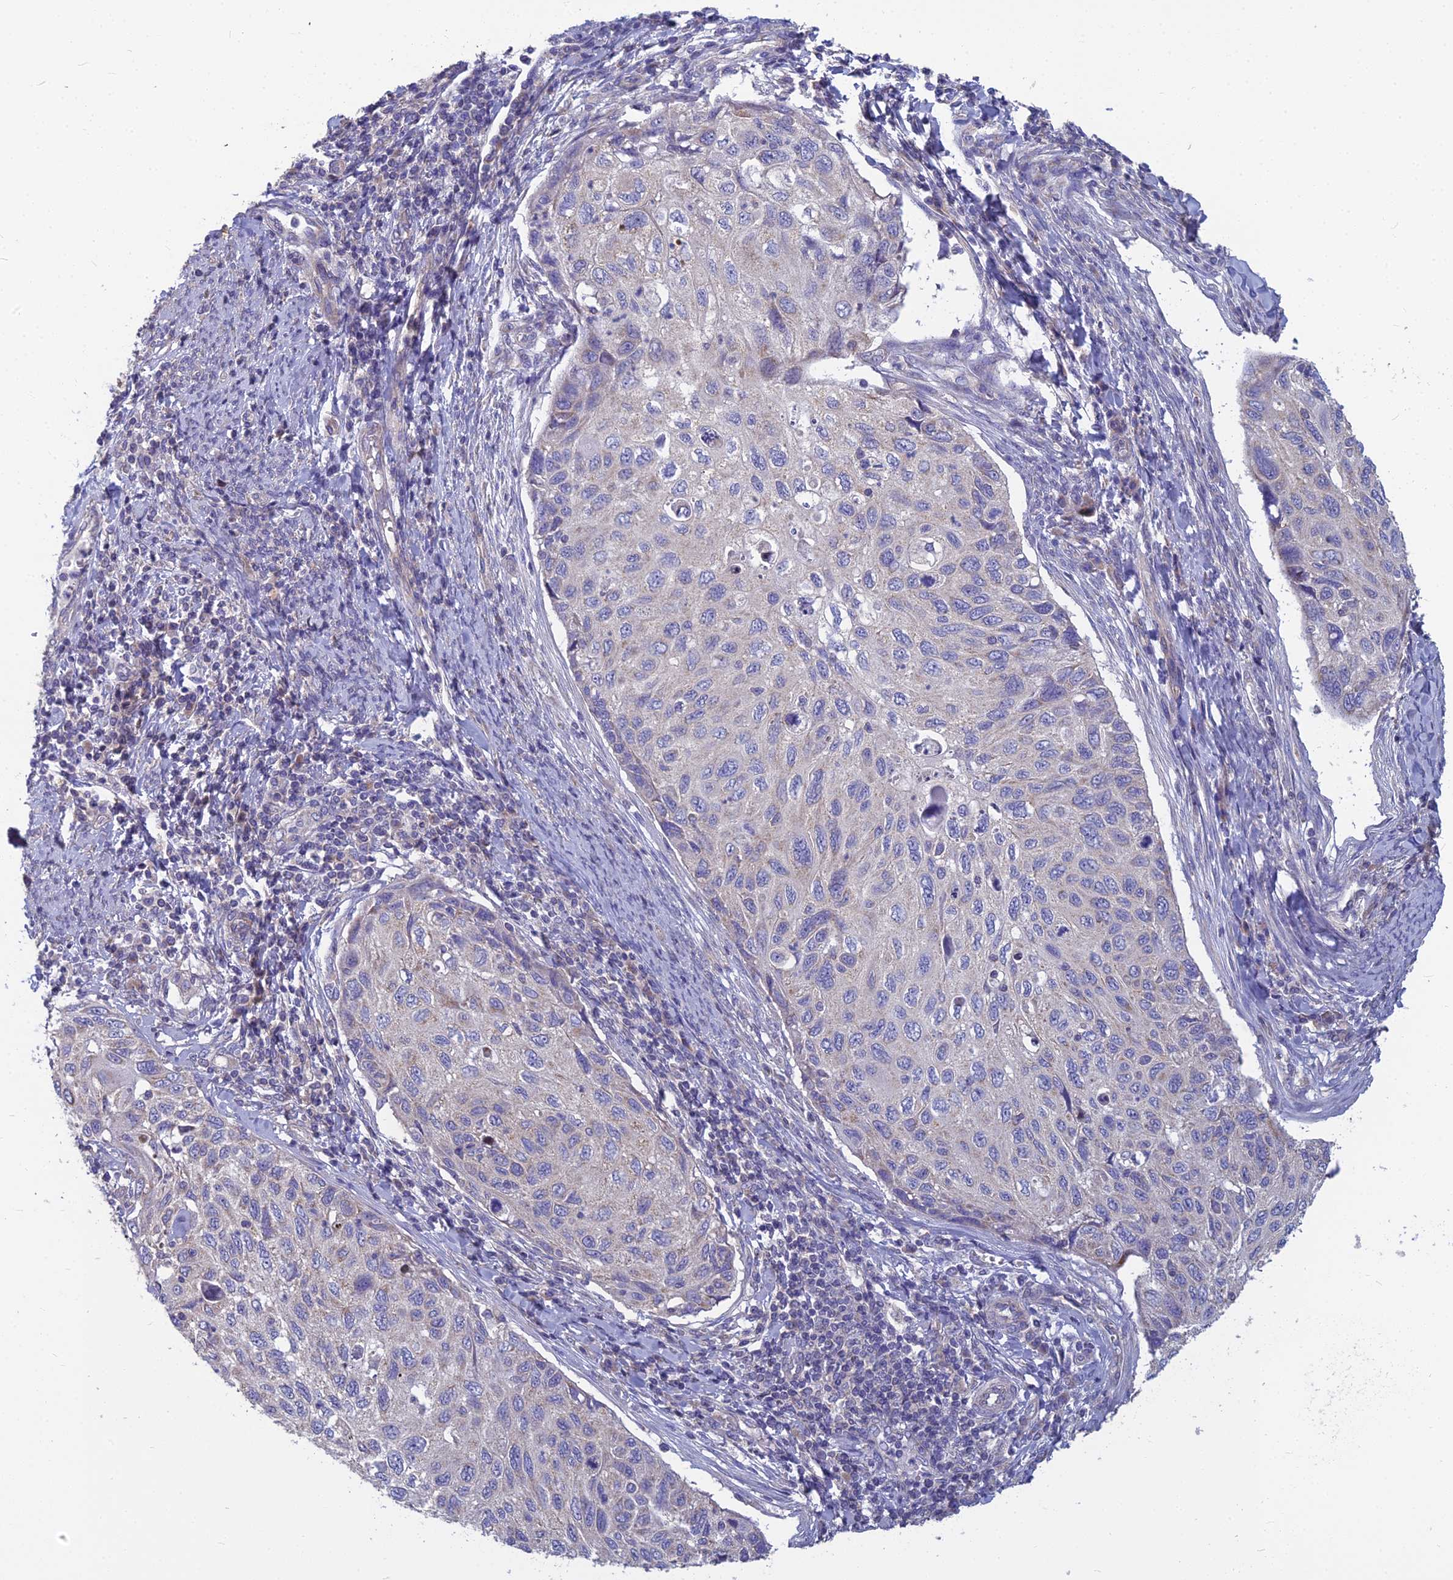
{"staining": {"intensity": "negative", "quantity": "none", "location": "none"}, "tissue": "cervical cancer", "cell_type": "Tumor cells", "image_type": "cancer", "snomed": [{"axis": "morphology", "description": "Squamous cell carcinoma, NOS"}, {"axis": "topography", "description": "Cervix"}], "caption": "There is no significant positivity in tumor cells of cervical cancer.", "gene": "COX20", "patient": {"sex": "female", "age": 70}}